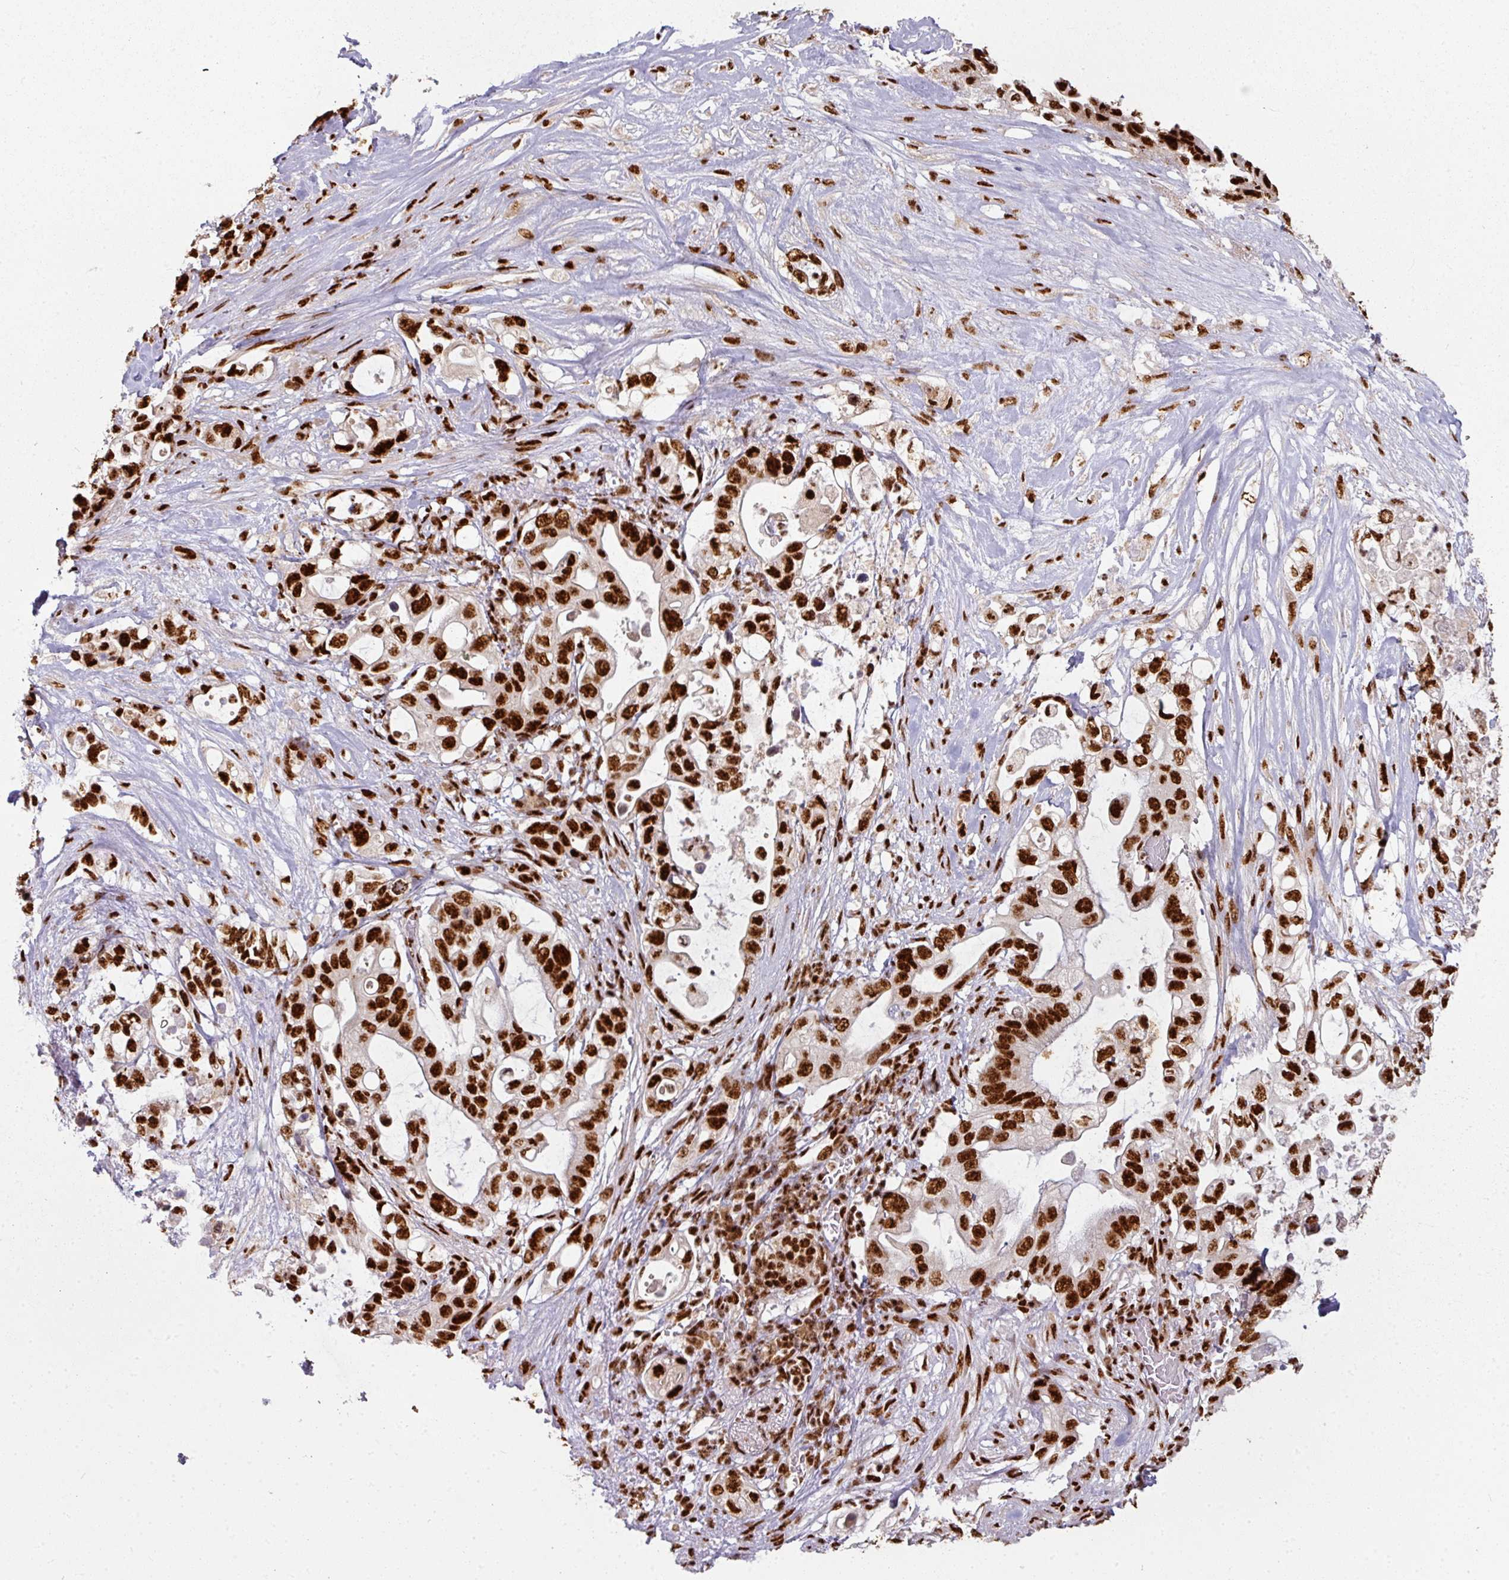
{"staining": {"intensity": "strong", "quantity": ">75%", "location": "nuclear"}, "tissue": "pancreatic cancer", "cell_type": "Tumor cells", "image_type": "cancer", "snomed": [{"axis": "morphology", "description": "Adenocarcinoma, NOS"}, {"axis": "topography", "description": "Pancreas"}], "caption": "Tumor cells show high levels of strong nuclear positivity in about >75% of cells in human pancreatic adenocarcinoma. (Stains: DAB in brown, nuclei in blue, Microscopy: brightfield microscopy at high magnification).", "gene": "SIK3", "patient": {"sex": "female", "age": 72}}